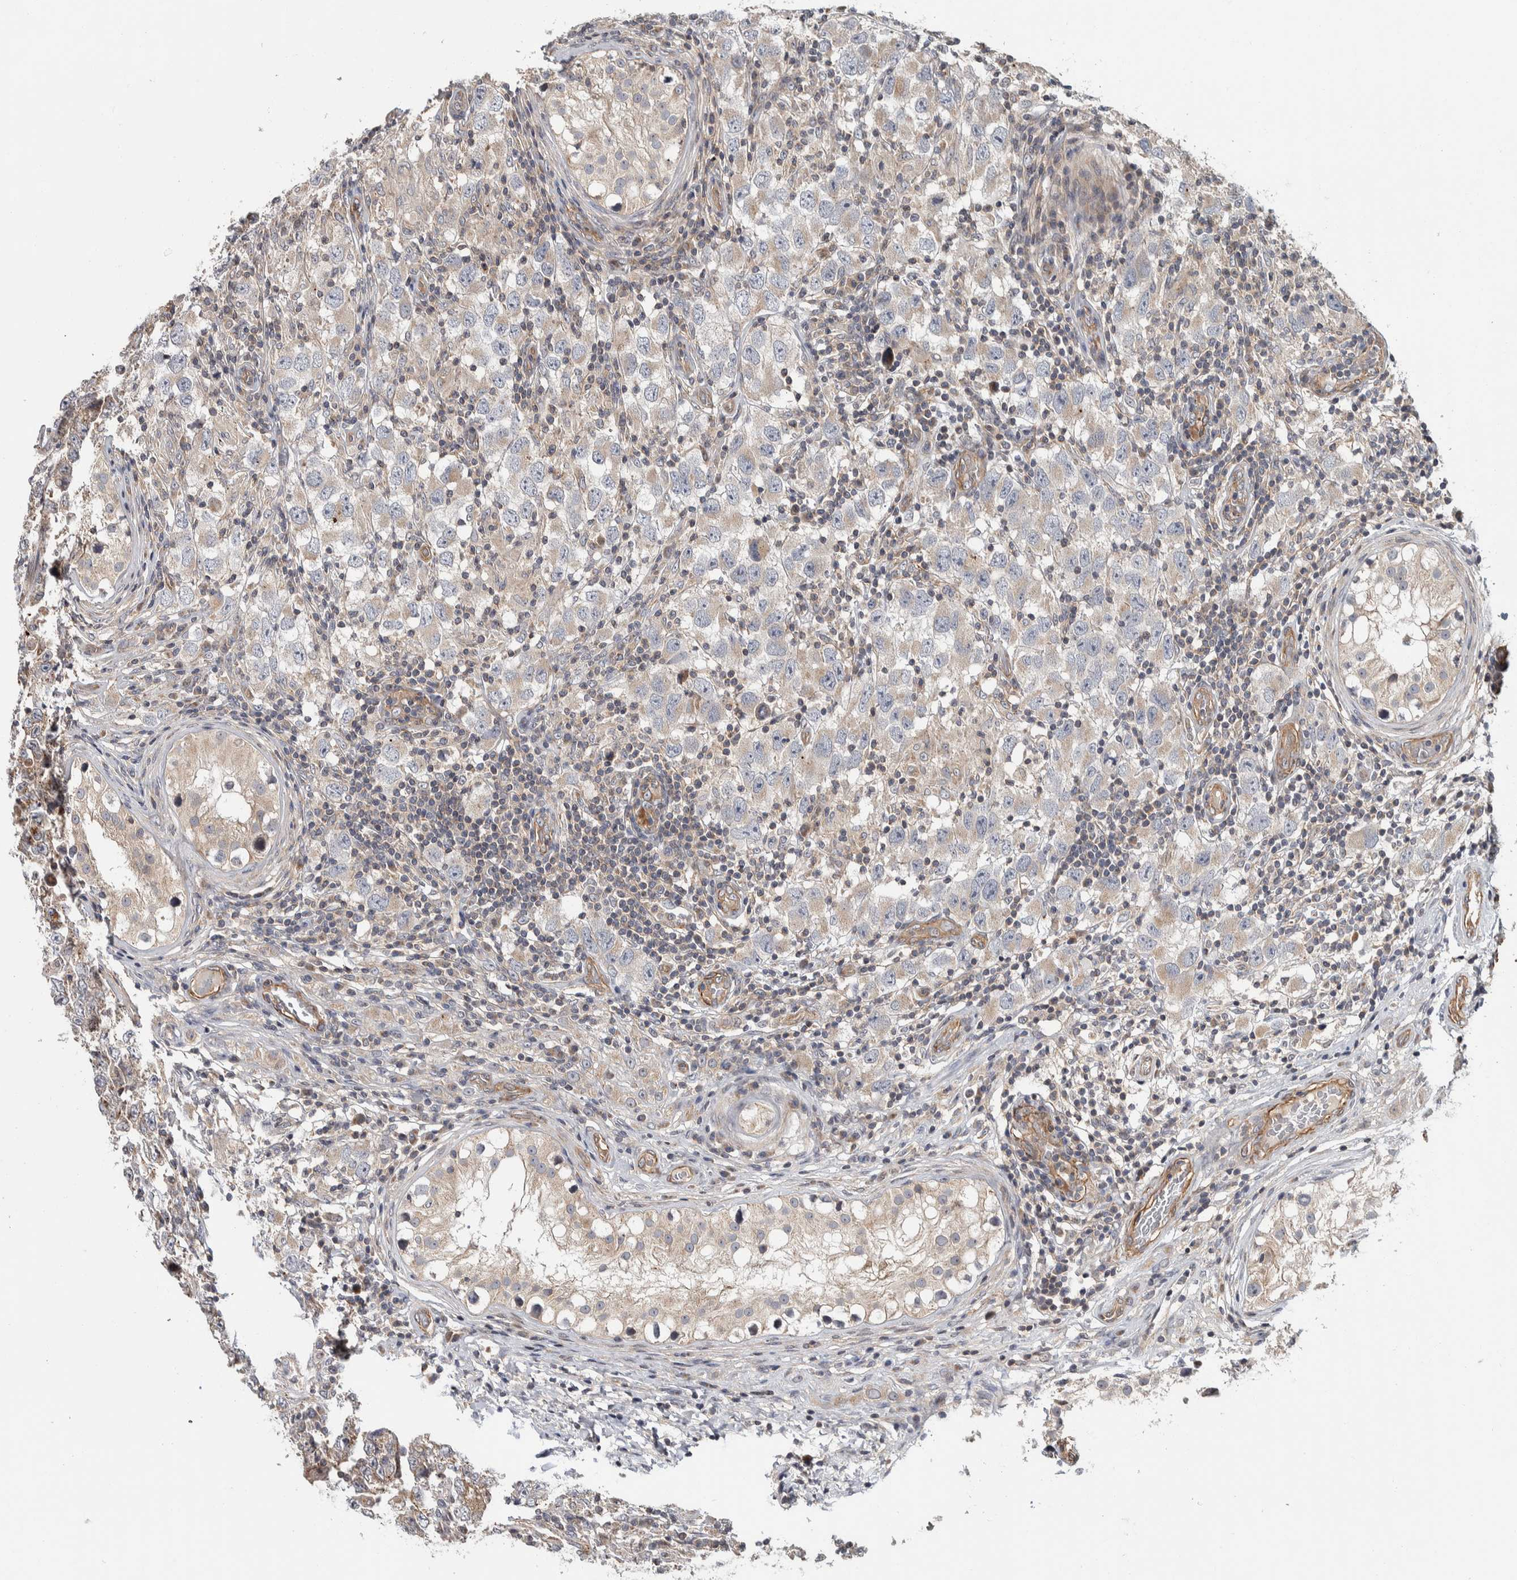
{"staining": {"intensity": "weak", "quantity": ">75%", "location": "cytoplasmic/membranous"}, "tissue": "testis cancer", "cell_type": "Tumor cells", "image_type": "cancer", "snomed": [{"axis": "morphology", "description": "Carcinoma, Embryonal, NOS"}, {"axis": "topography", "description": "Testis"}], "caption": "Immunohistochemical staining of human testis cancer reveals weak cytoplasmic/membranous protein staining in about >75% of tumor cells.", "gene": "CHMP4C", "patient": {"sex": "male", "age": 21}}